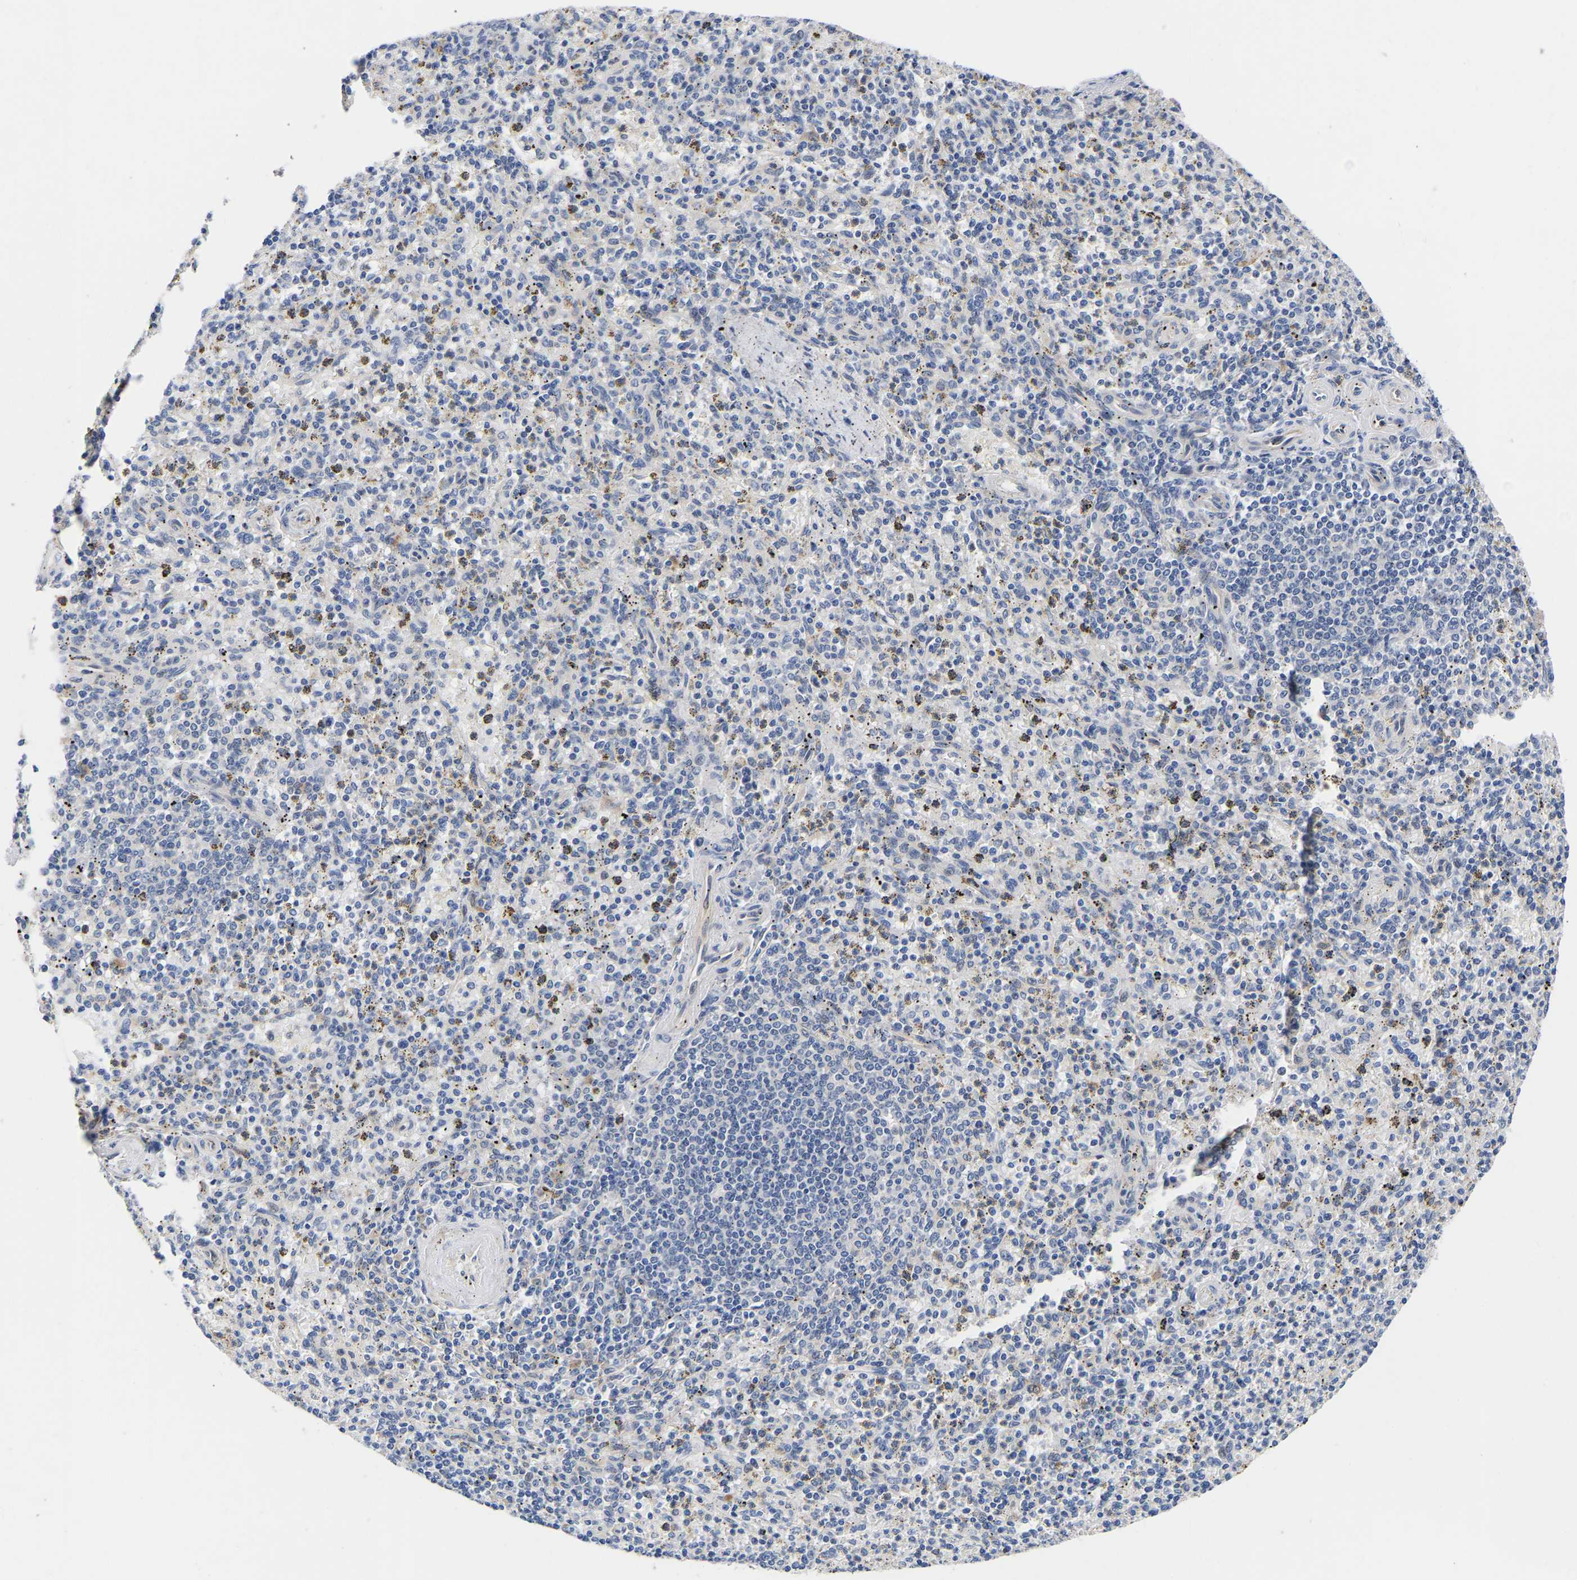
{"staining": {"intensity": "negative", "quantity": "none", "location": "none"}, "tissue": "spleen", "cell_type": "Cells in red pulp", "image_type": "normal", "snomed": [{"axis": "morphology", "description": "Normal tissue, NOS"}, {"axis": "topography", "description": "Spleen"}], "caption": "A histopathology image of spleen stained for a protein displays no brown staining in cells in red pulp. Nuclei are stained in blue.", "gene": "CCDC6", "patient": {"sex": "male", "age": 72}}